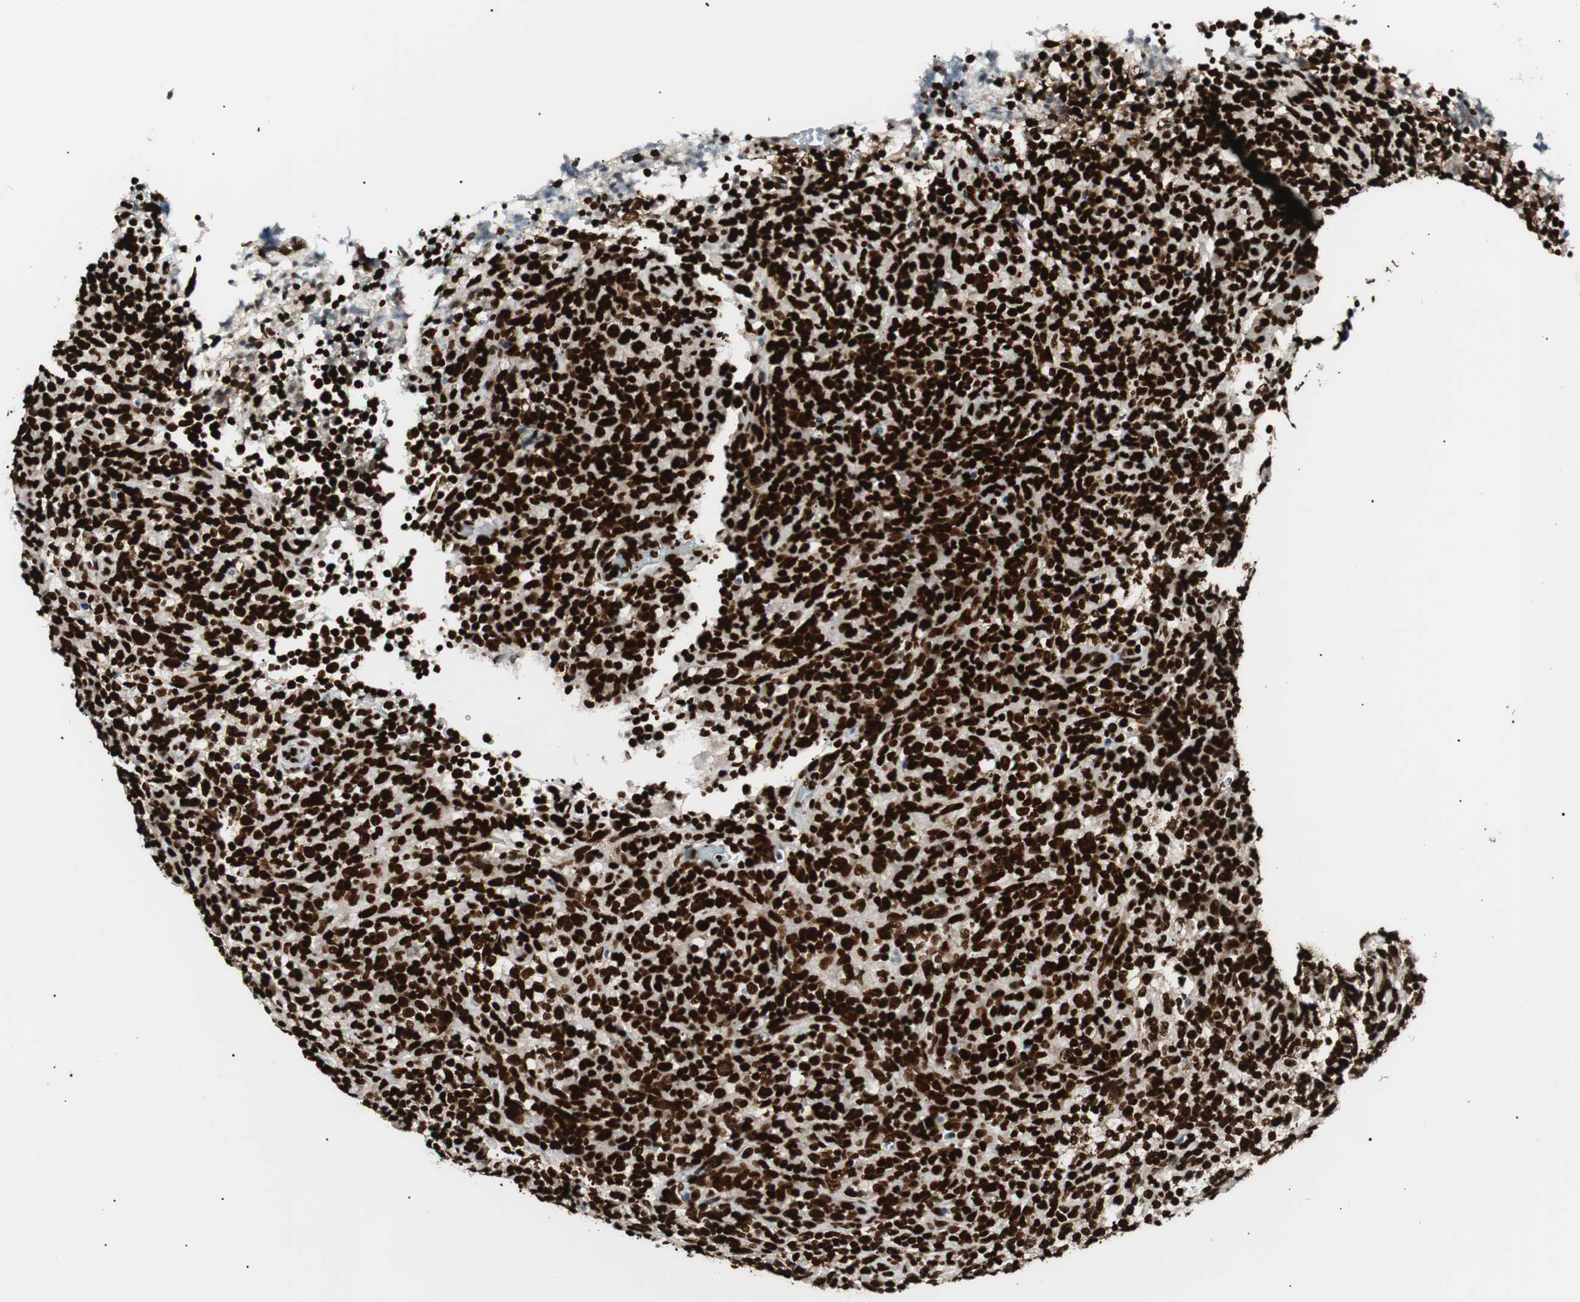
{"staining": {"intensity": "strong", "quantity": ">75%", "location": "nuclear"}, "tissue": "lymphoma", "cell_type": "Tumor cells", "image_type": "cancer", "snomed": [{"axis": "morphology", "description": "Malignant lymphoma, non-Hodgkin's type, High grade"}, {"axis": "topography", "description": "Lymph node"}], "caption": "Tumor cells display high levels of strong nuclear positivity in approximately >75% of cells in lymphoma.", "gene": "EWSR1", "patient": {"sex": "female", "age": 76}}